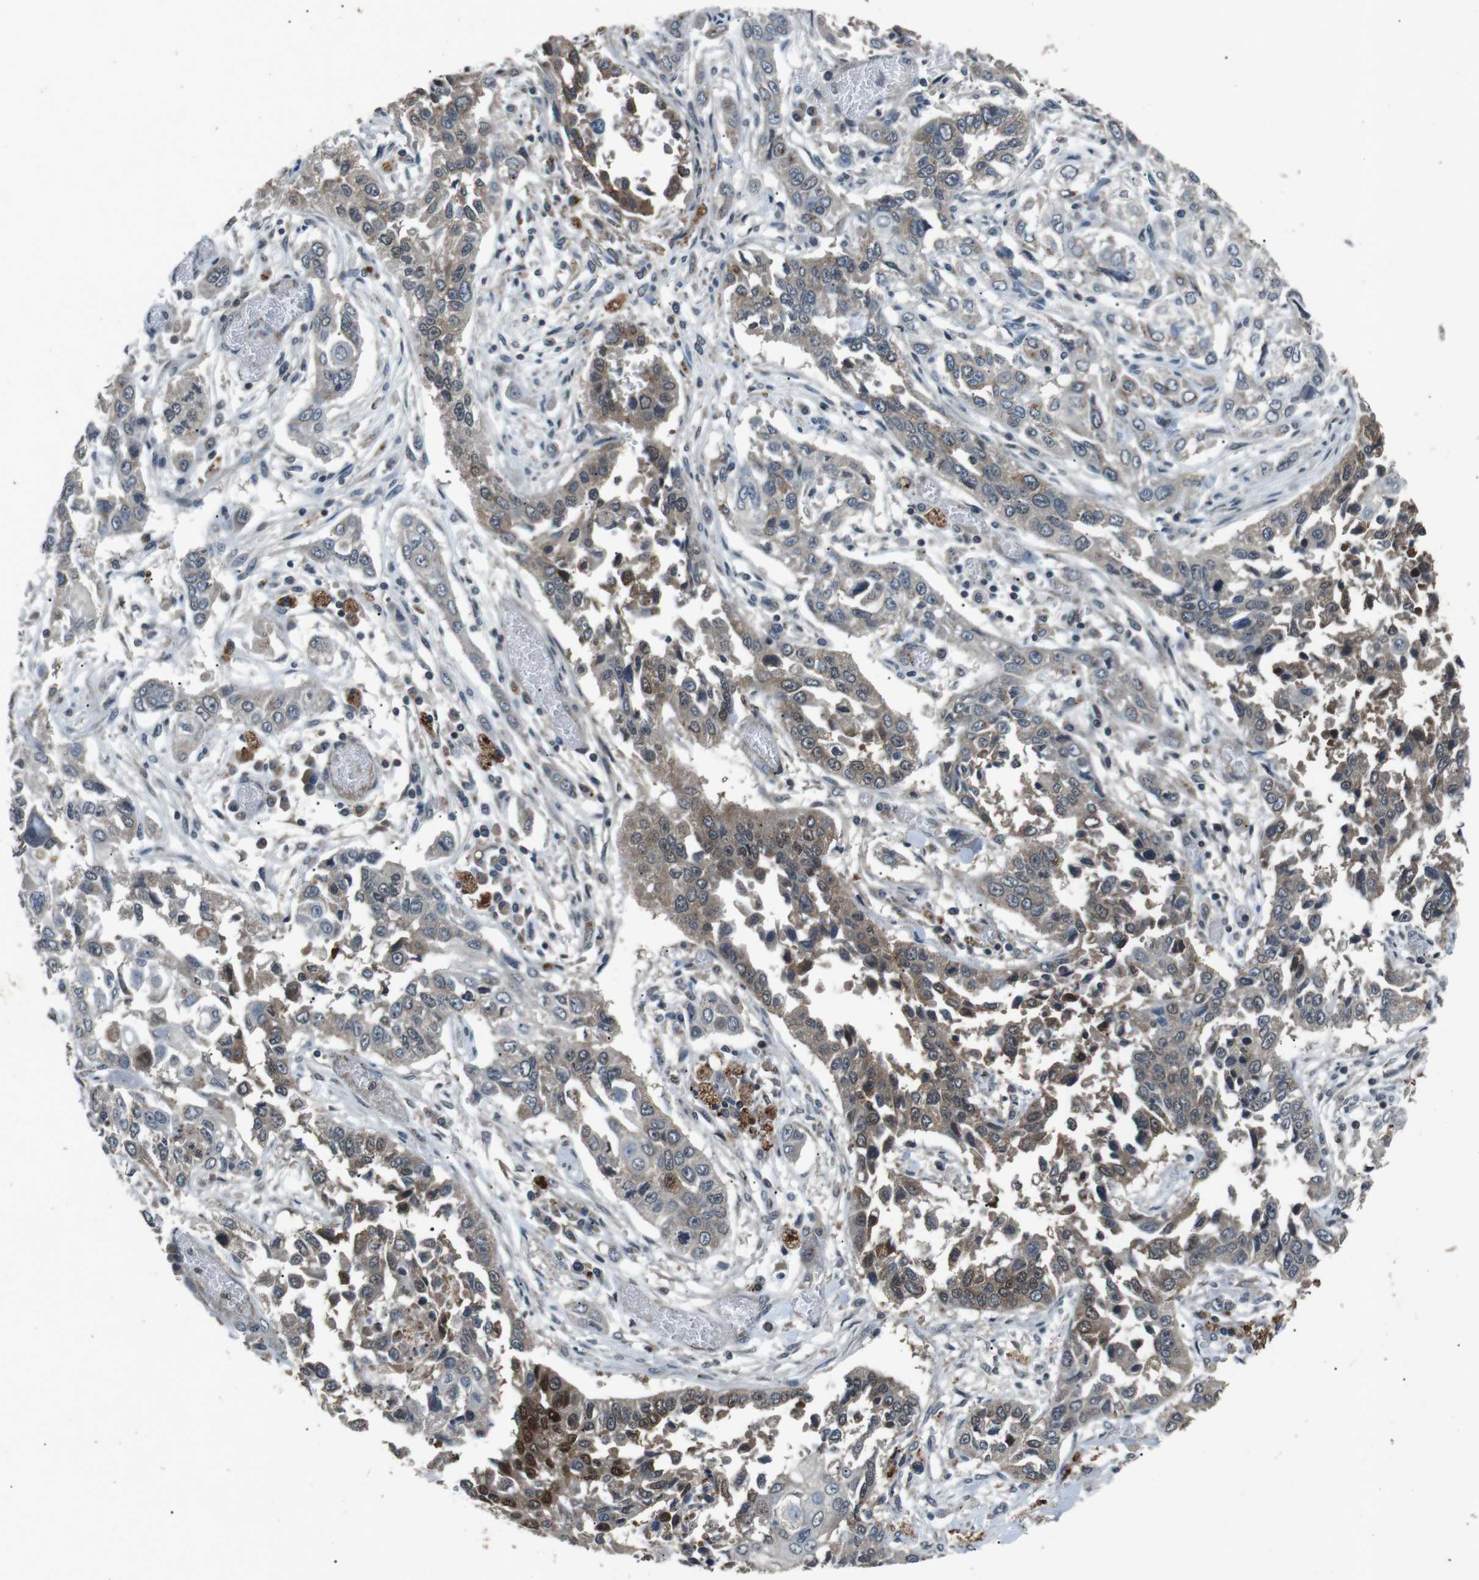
{"staining": {"intensity": "negative", "quantity": "none", "location": "none"}, "tissue": "lung cancer", "cell_type": "Tumor cells", "image_type": "cancer", "snomed": [{"axis": "morphology", "description": "Squamous cell carcinoma, NOS"}, {"axis": "topography", "description": "Lung"}], "caption": "Immunohistochemistry (IHC) histopathology image of human lung cancer stained for a protein (brown), which displays no staining in tumor cells. (DAB (3,3'-diaminobenzidine) IHC visualized using brightfield microscopy, high magnification).", "gene": "NEK7", "patient": {"sex": "male", "age": 71}}